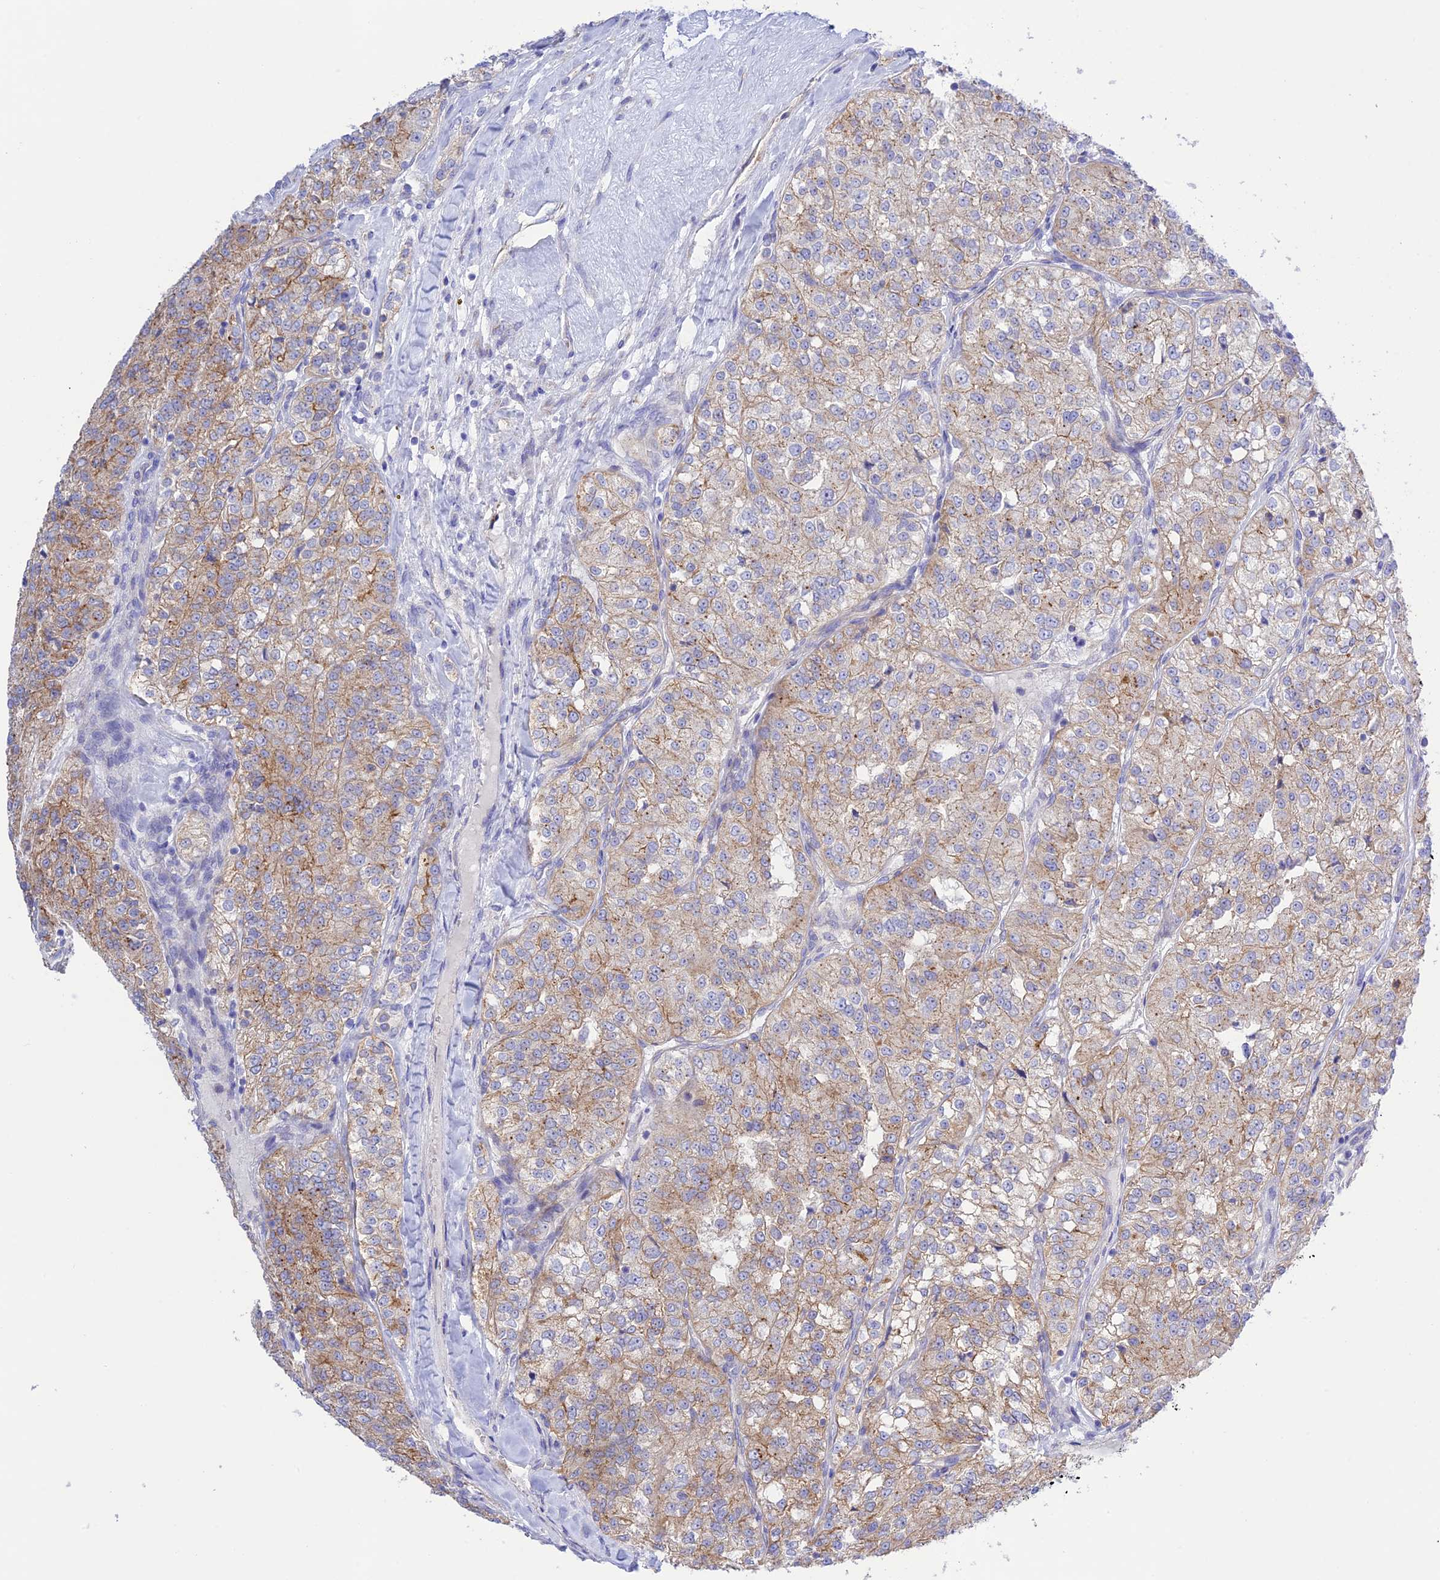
{"staining": {"intensity": "moderate", "quantity": "25%-75%", "location": "cytoplasmic/membranous"}, "tissue": "renal cancer", "cell_type": "Tumor cells", "image_type": "cancer", "snomed": [{"axis": "morphology", "description": "Adenocarcinoma, NOS"}, {"axis": "topography", "description": "Kidney"}], "caption": "Immunohistochemical staining of human renal cancer exhibits moderate cytoplasmic/membranous protein expression in approximately 25%-75% of tumor cells. The staining was performed using DAB (3,3'-diaminobenzidine), with brown indicating positive protein expression. Nuclei are stained blue with hematoxylin.", "gene": "CHSY3", "patient": {"sex": "female", "age": 63}}